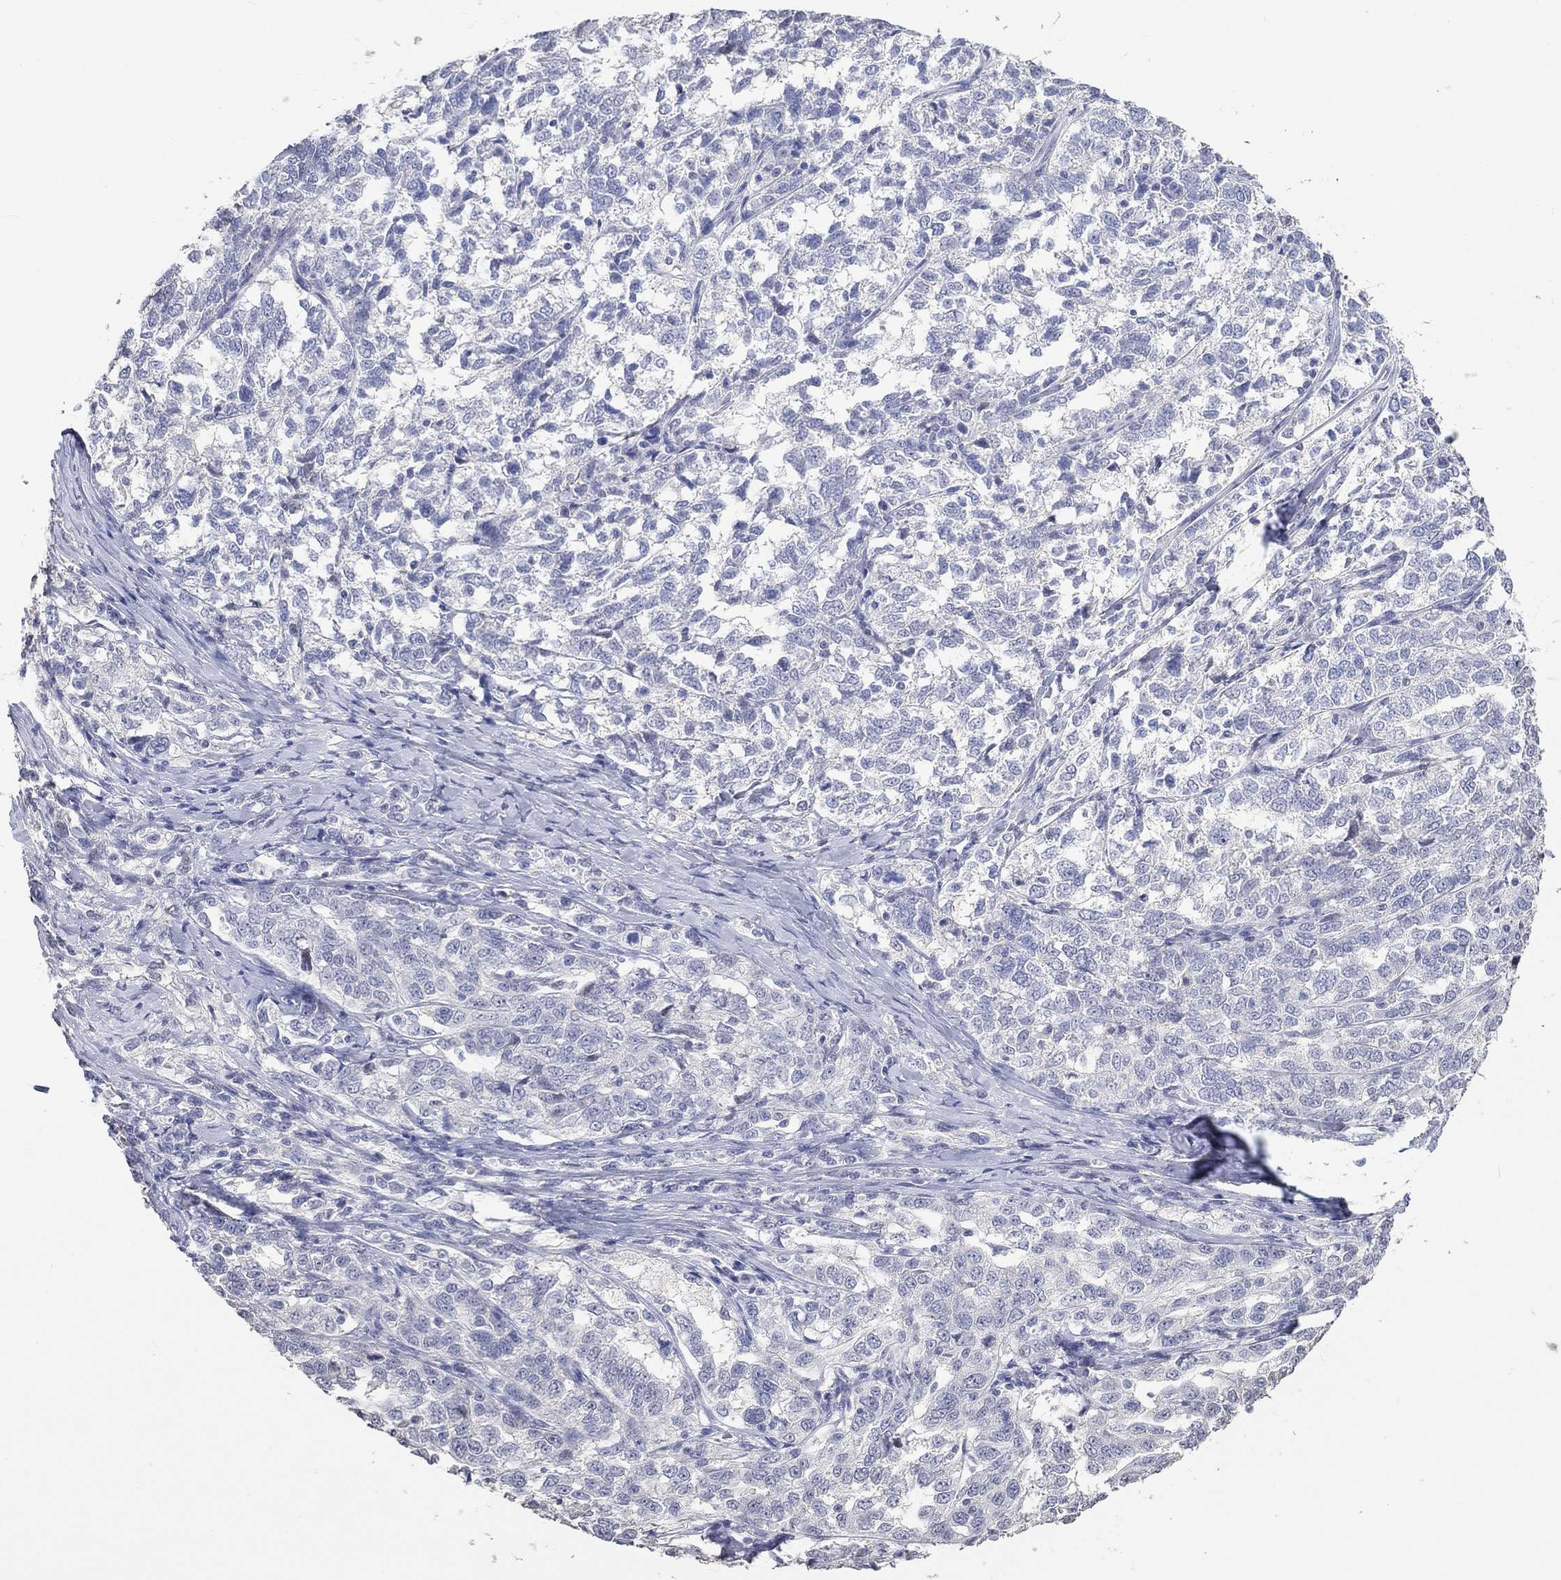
{"staining": {"intensity": "negative", "quantity": "none", "location": "none"}, "tissue": "ovarian cancer", "cell_type": "Tumor cells", "image_type": "cancer", "snomed": [{"axis": "morphology", "description": "Cystadenocarcinoma, serous, NOS"}, {"axis": "topography", "description": "Ovary"}], "caption": "A histopathology image of ovarian cancer (serous cystadenocarcinoma) stained for a protein shows no brown staining in tumor cells.", "gene": "PNMA5", "patient": {"sex": "female", "age": 71}}